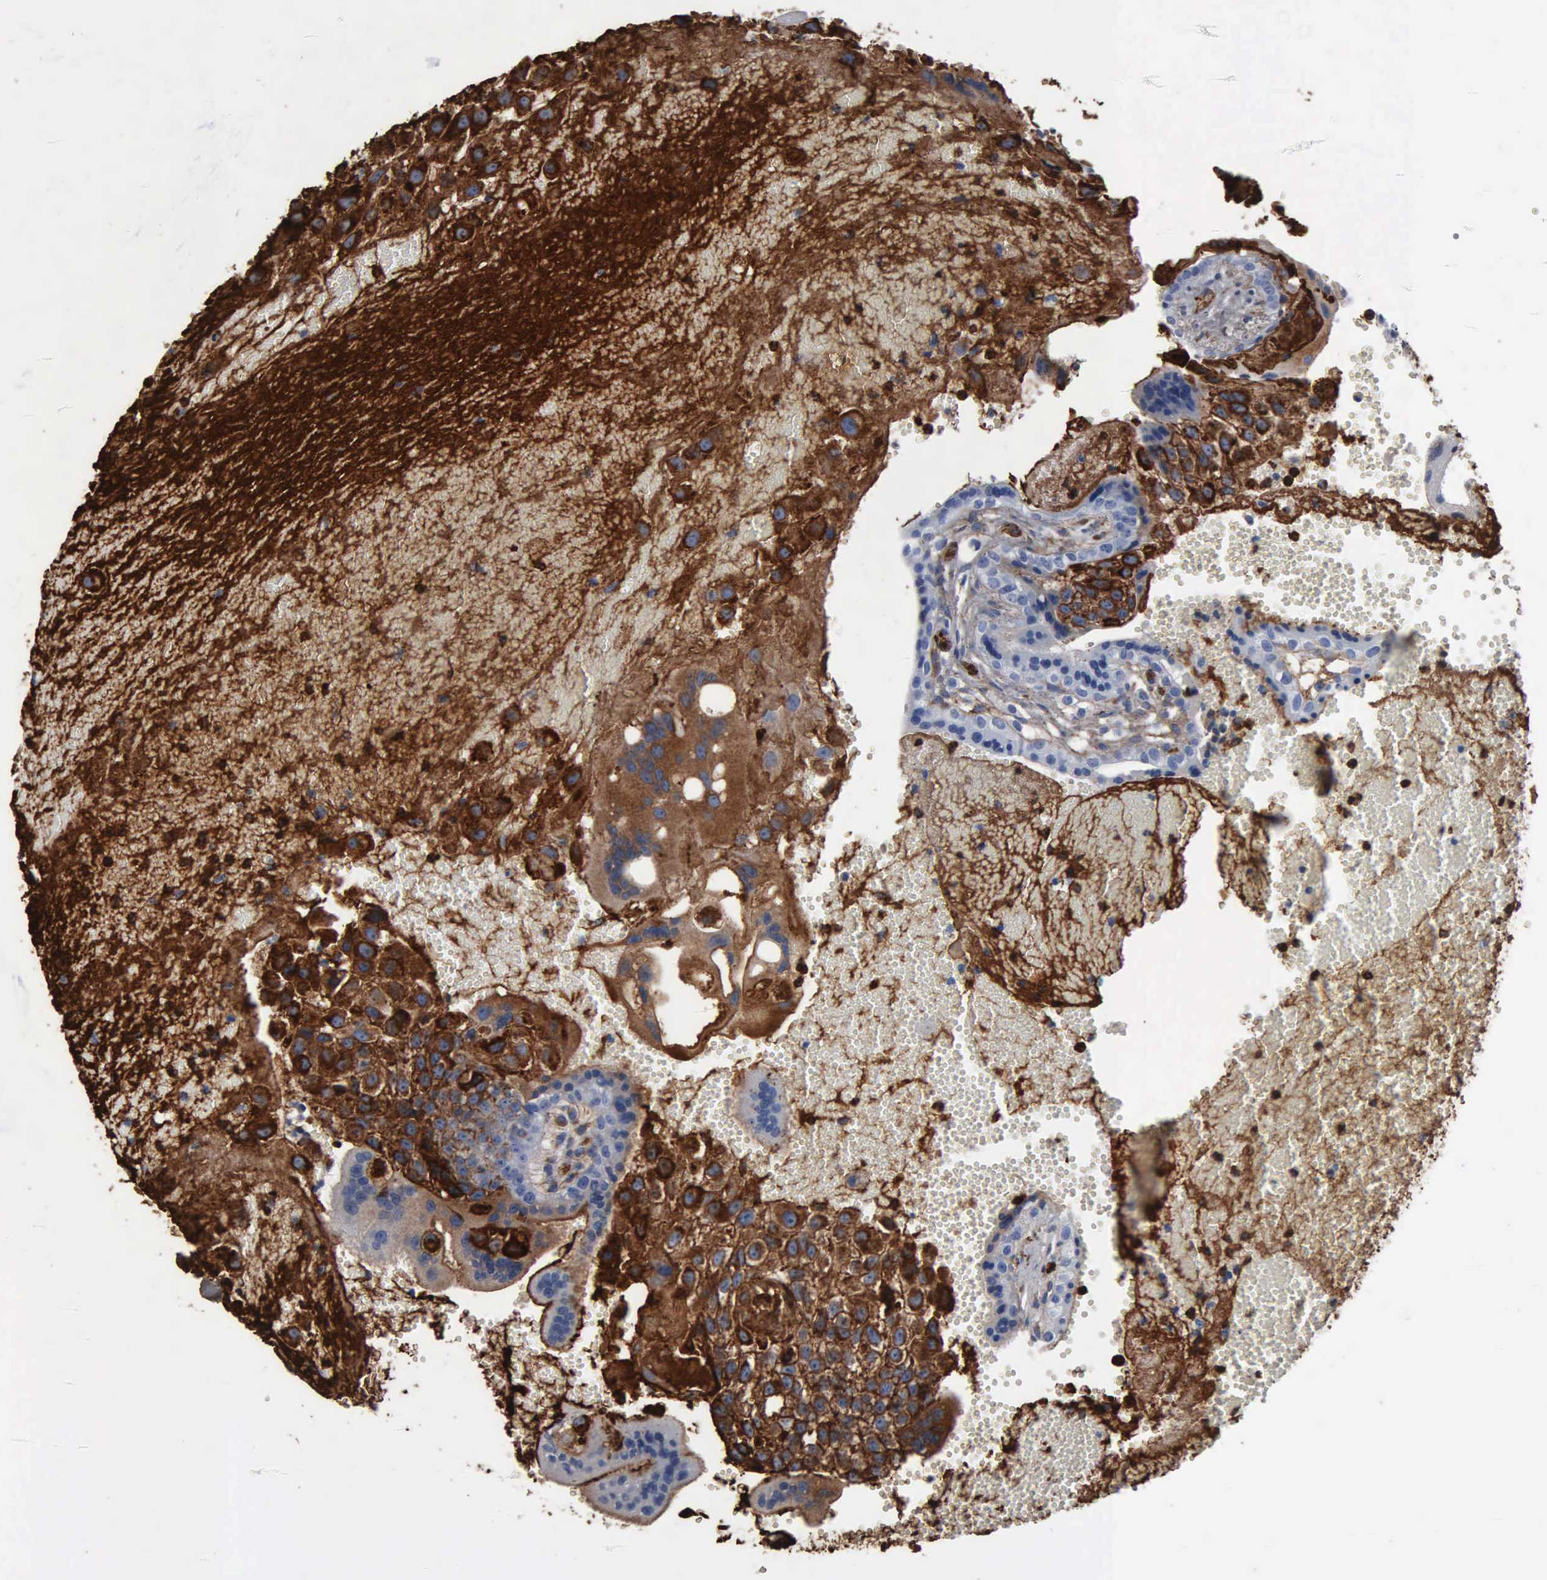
{"staining": {"intensity": "moderate", "quantity": ">75%", "location": "cytoplasmic/membranous"}, "tissue": "placenta", "cell_type": "Decidual cells", "image_type": "normal", "snomed": [{"axis": "morphology", "description": "Normal tissue, NOS"}, {"axis": "topography", "description": "Placenta"}], "caption": "Immunohistochemistry of benign placenta demonstrates medium levels of moderate cytoplasmic/membranous expression in about >75% of decidual cells. (DAB IHC, brown staining for protein, blue staining for nuclei).", "gene": "FN1", "patient": {"sex": "female", "age": 30}}